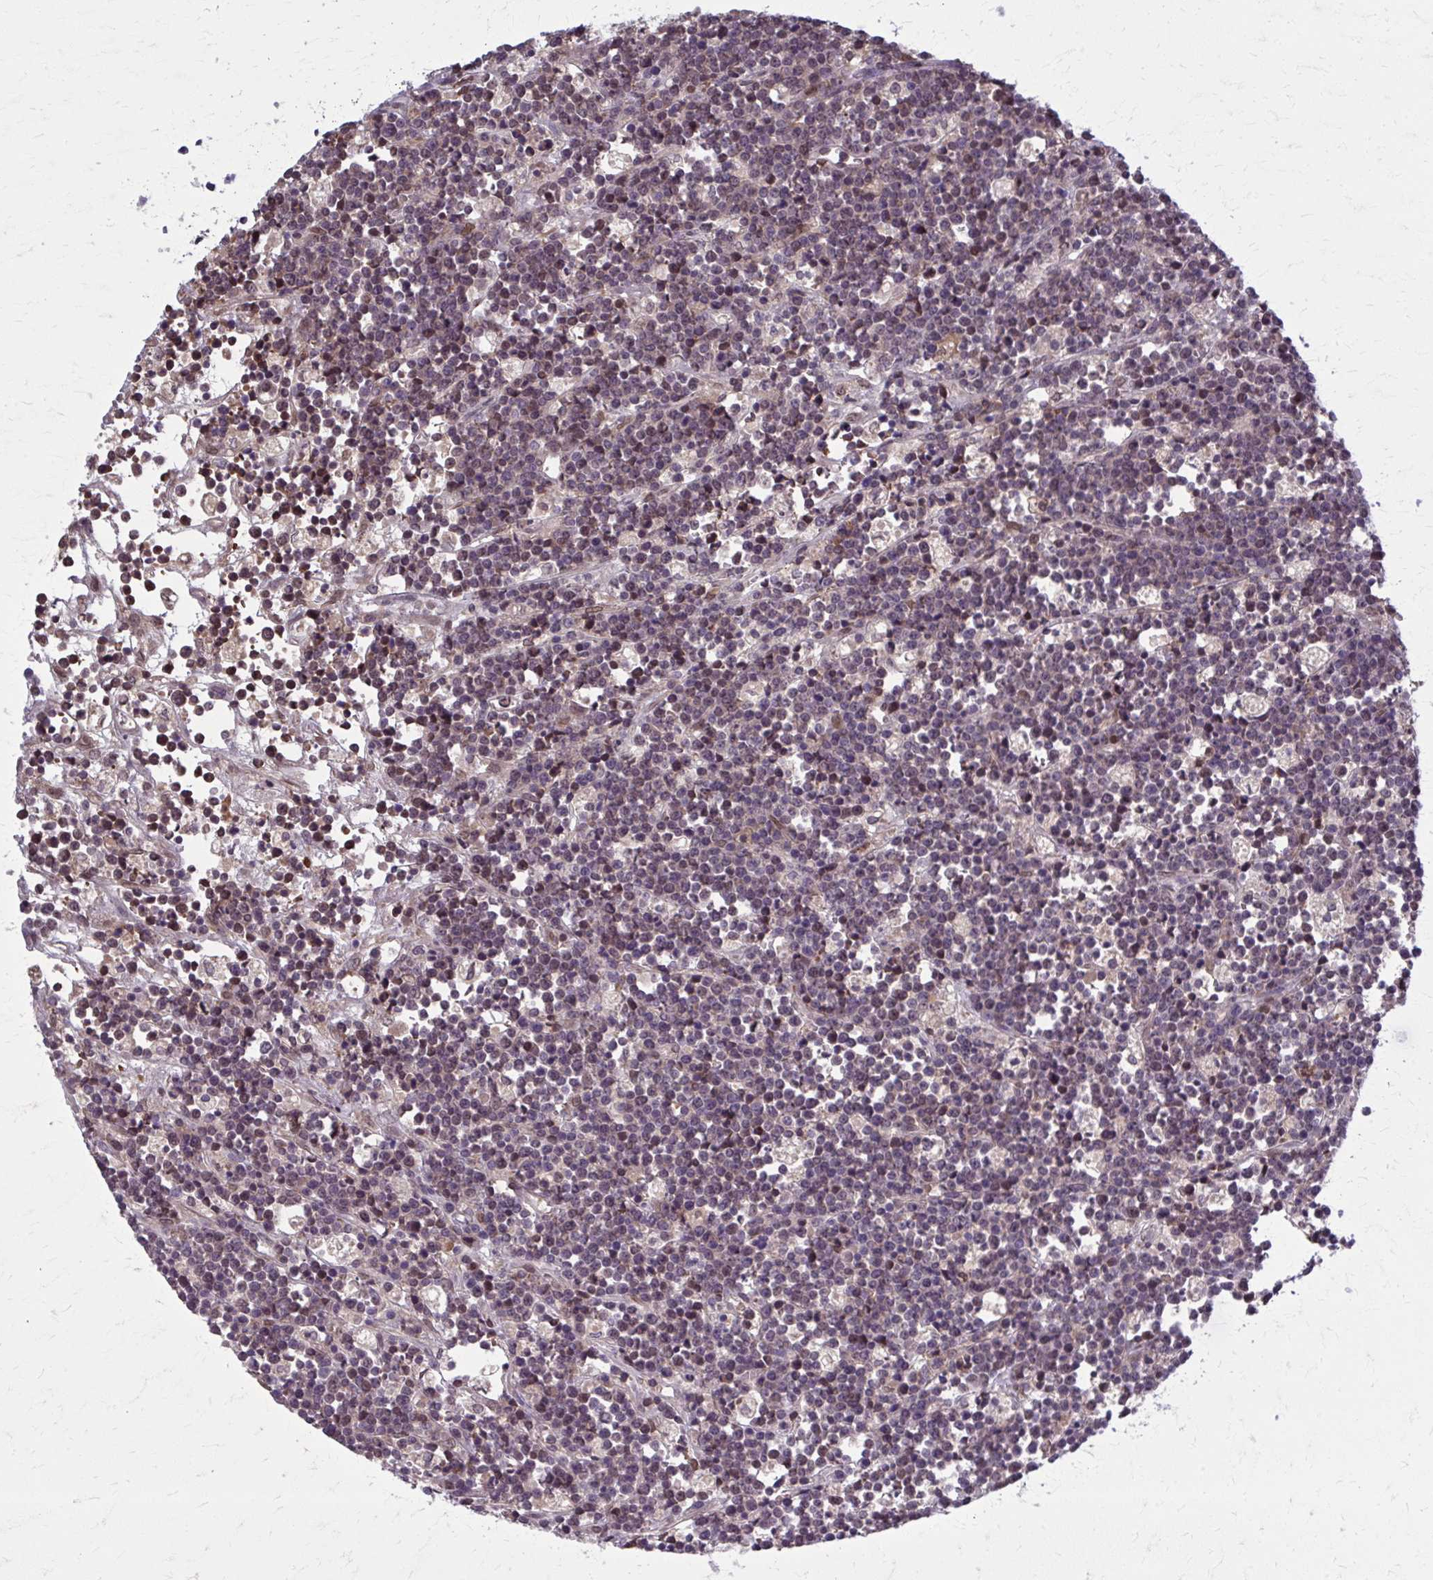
{"staining": {"intensity": "weak", "quantity": "<25%", "location": "nuclear"}, "tissue": "lymphoma", "cell_type": "Tumor cells", "image_type": "cancer", "snomed": [{"axis": "morphology", "description": "Malignant lymphoma, non-Hodgkin's type, High grade"}, {"axis": "topography", "description": "Ovary"}], "caption": "Tumor cells are negative for protein expression in human malignant lymphoma, non-Hodgkin's type (high-grade).", "gene": "MDH1", "patient": {"sex": "female", "age": 56}}